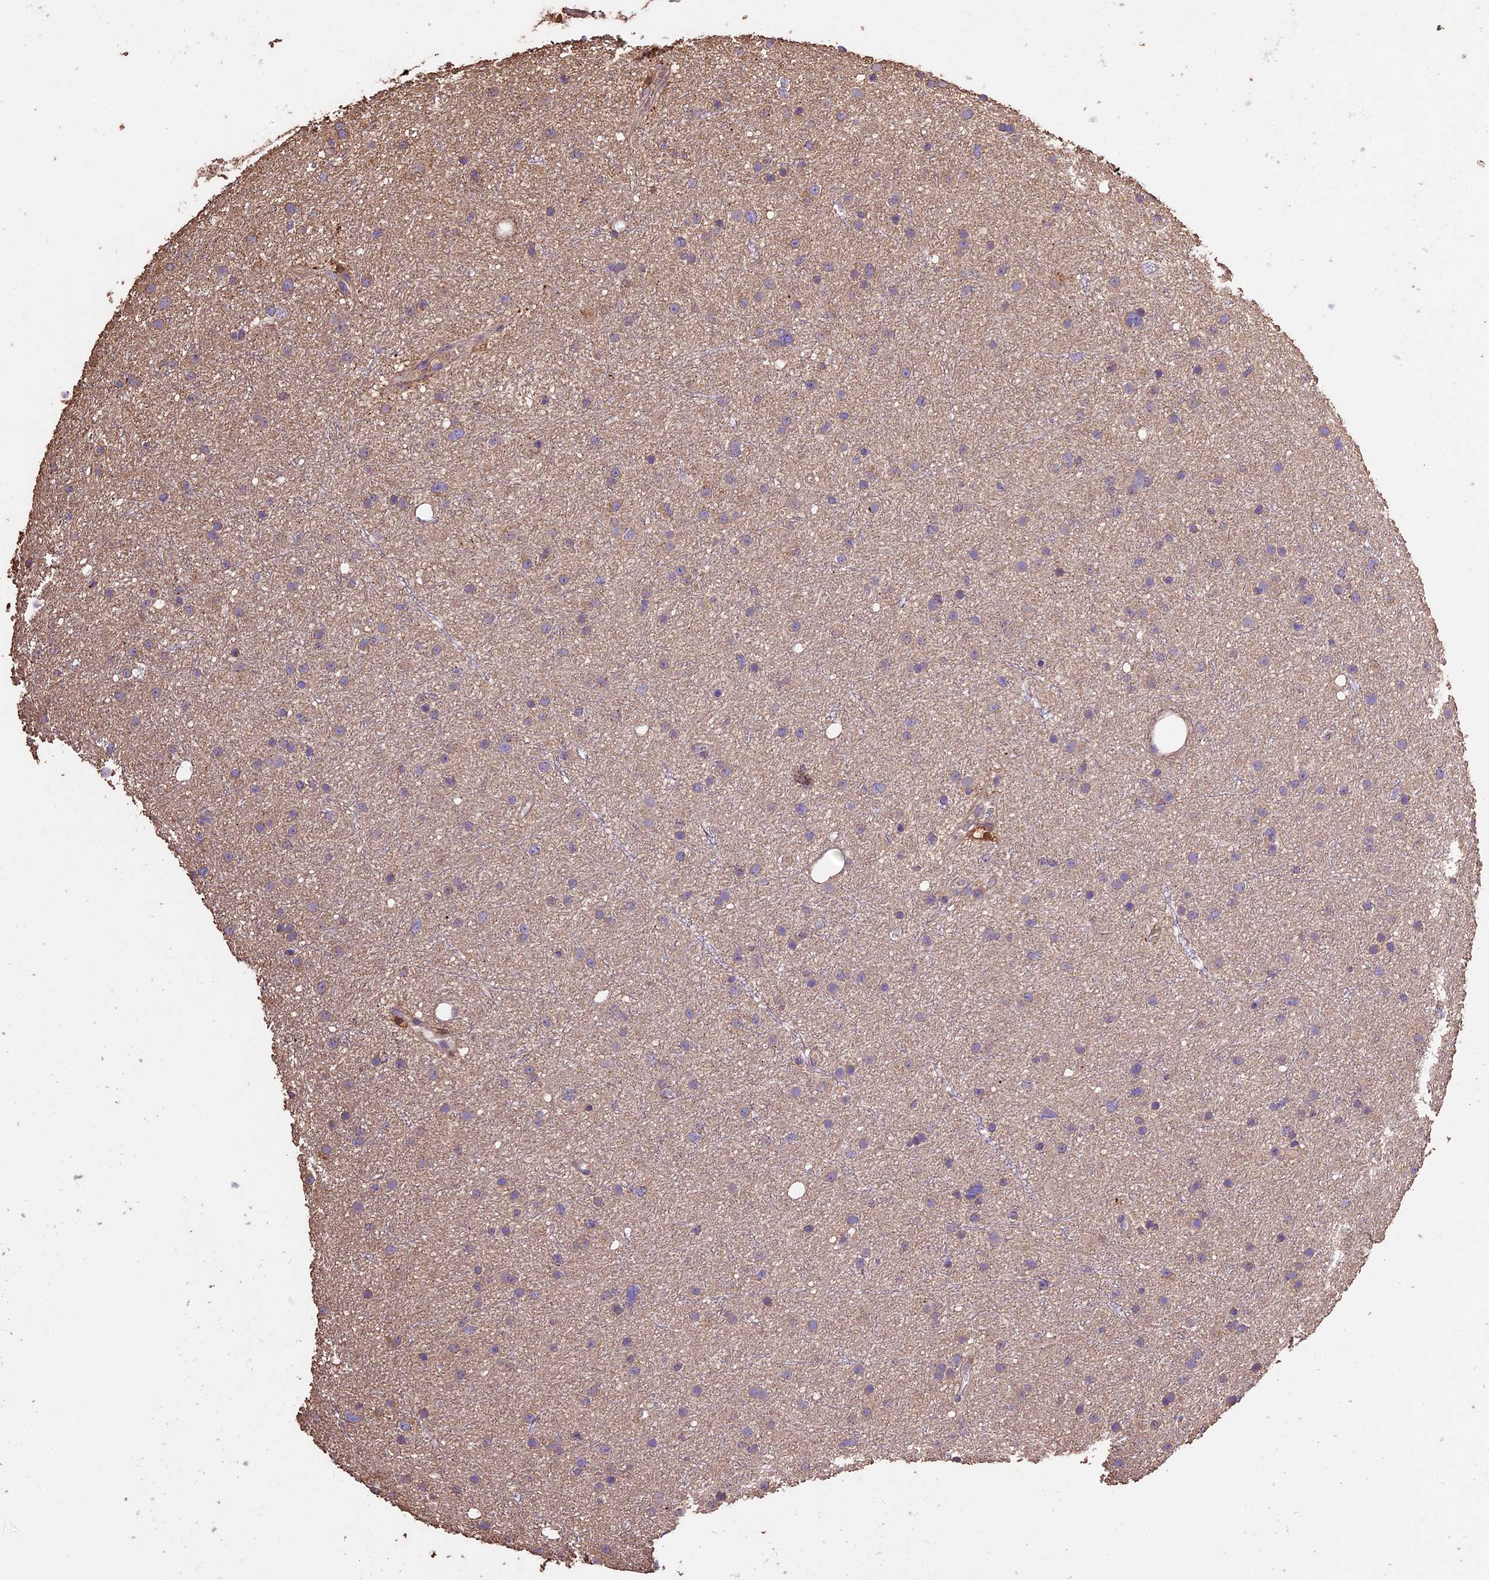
{"staining": {"intensity": "negative", "quantity": "none", "location": "none"}, "tissue": "glioma", "cell_type": "Tumor cells", "image_type": "cancer", "snomed": [{"axis": "morphology", "description": "Glioma, malignant, Low grade"}, {"axis": "topography", "description": "Cerebral cortex"}], "caption": "There is no significant positivity in tumor cells of glioma.", "gene": "CRLF1", "patient": {"sex": "female", "age": 39}}